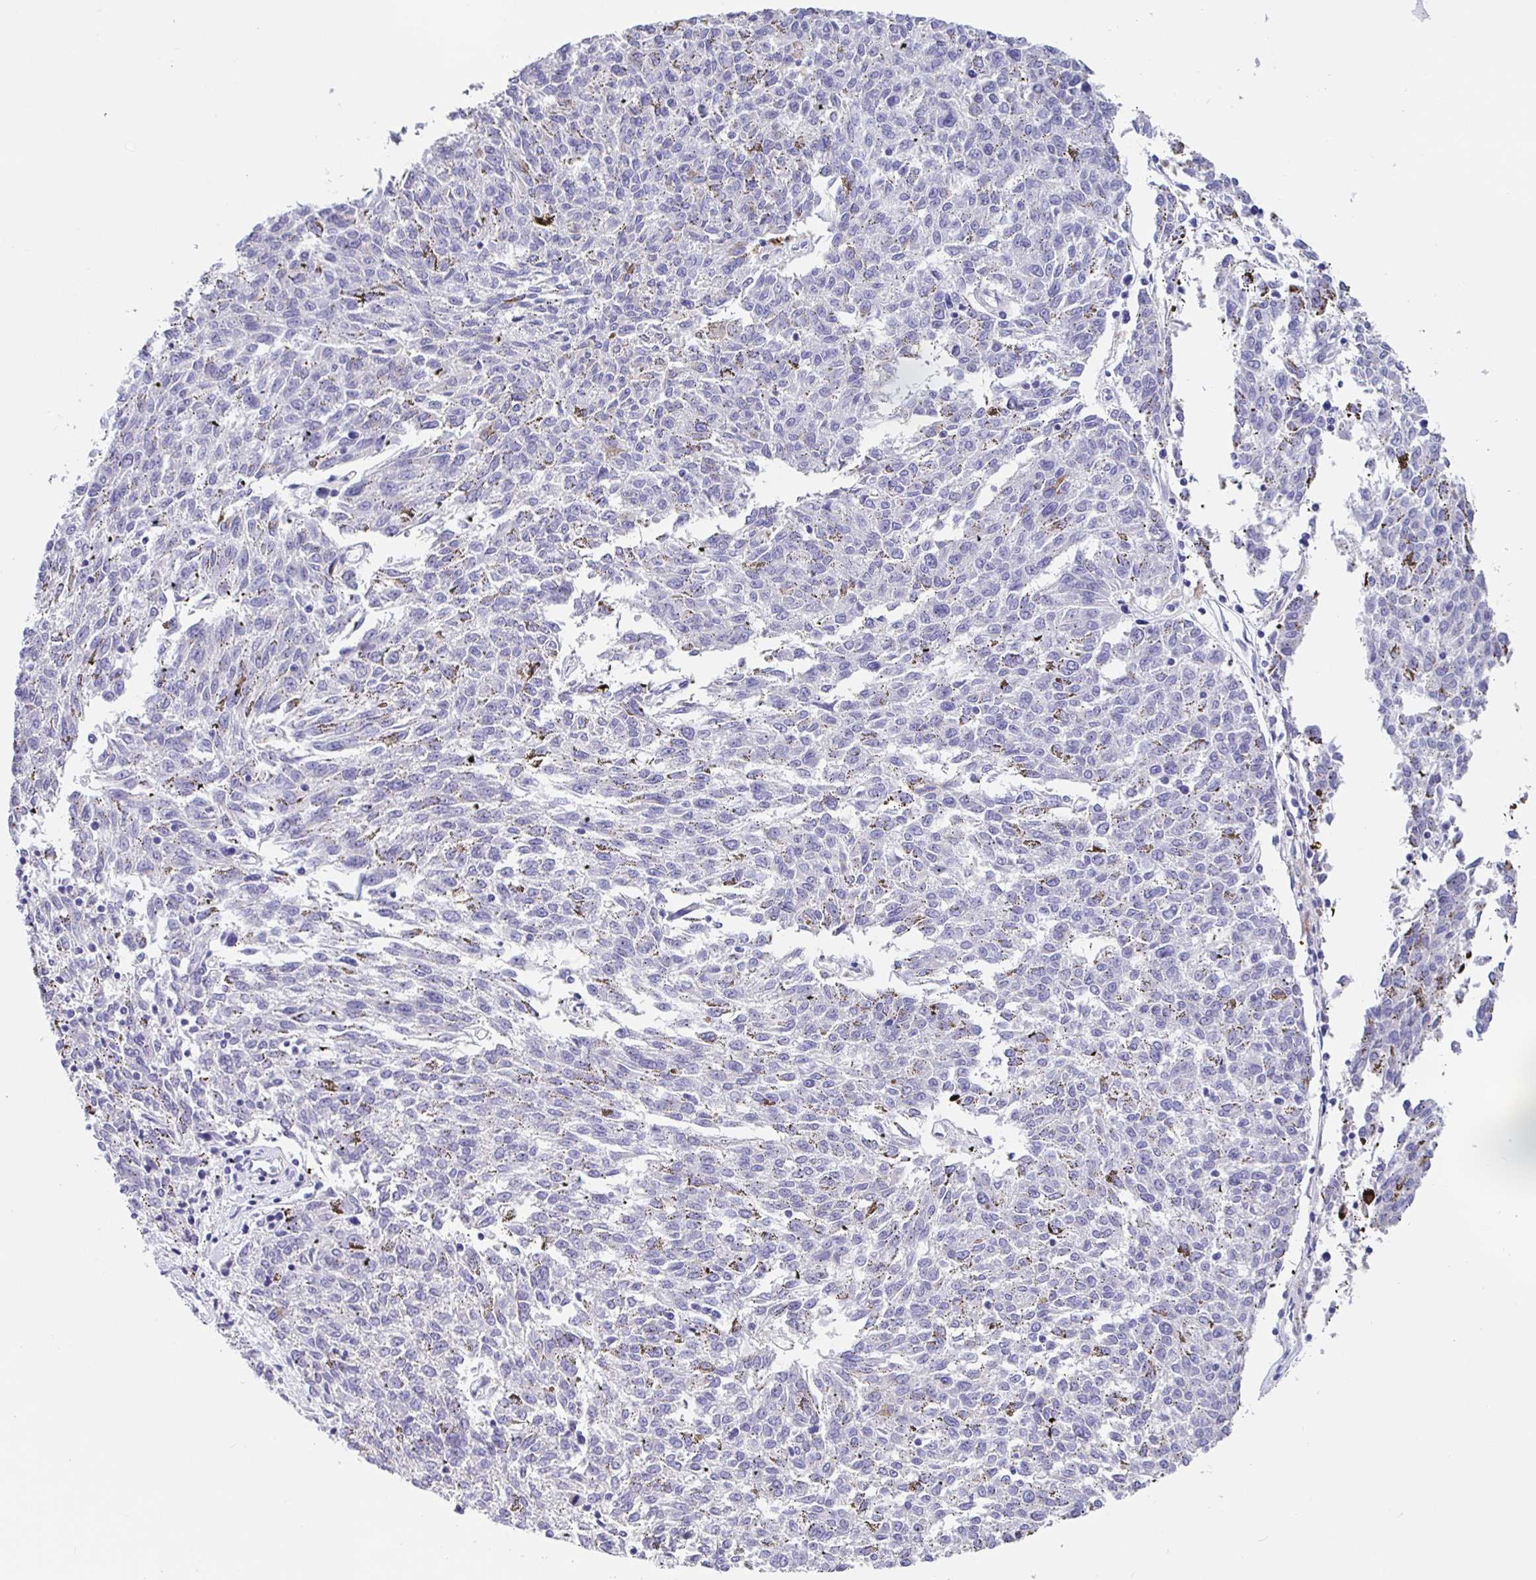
{"staining": {"intensity": "negative", "quantity": "none", "location": "none"}, "tissue": "melanoma", "cell_type": "Tumor cells", "image_type": "cancer", "snomed": [{"axis": "morphology", "description": "Malignant melanoma, NOS"}, {"axis": "topography", "description": "Skin"}], "caption": "High power microscopy image of an IHC image of malignant melanoma, revealing no significant staining in tumor cells.", "gene": "MAOA", "patient": {"sex": "female", "age": 72}}